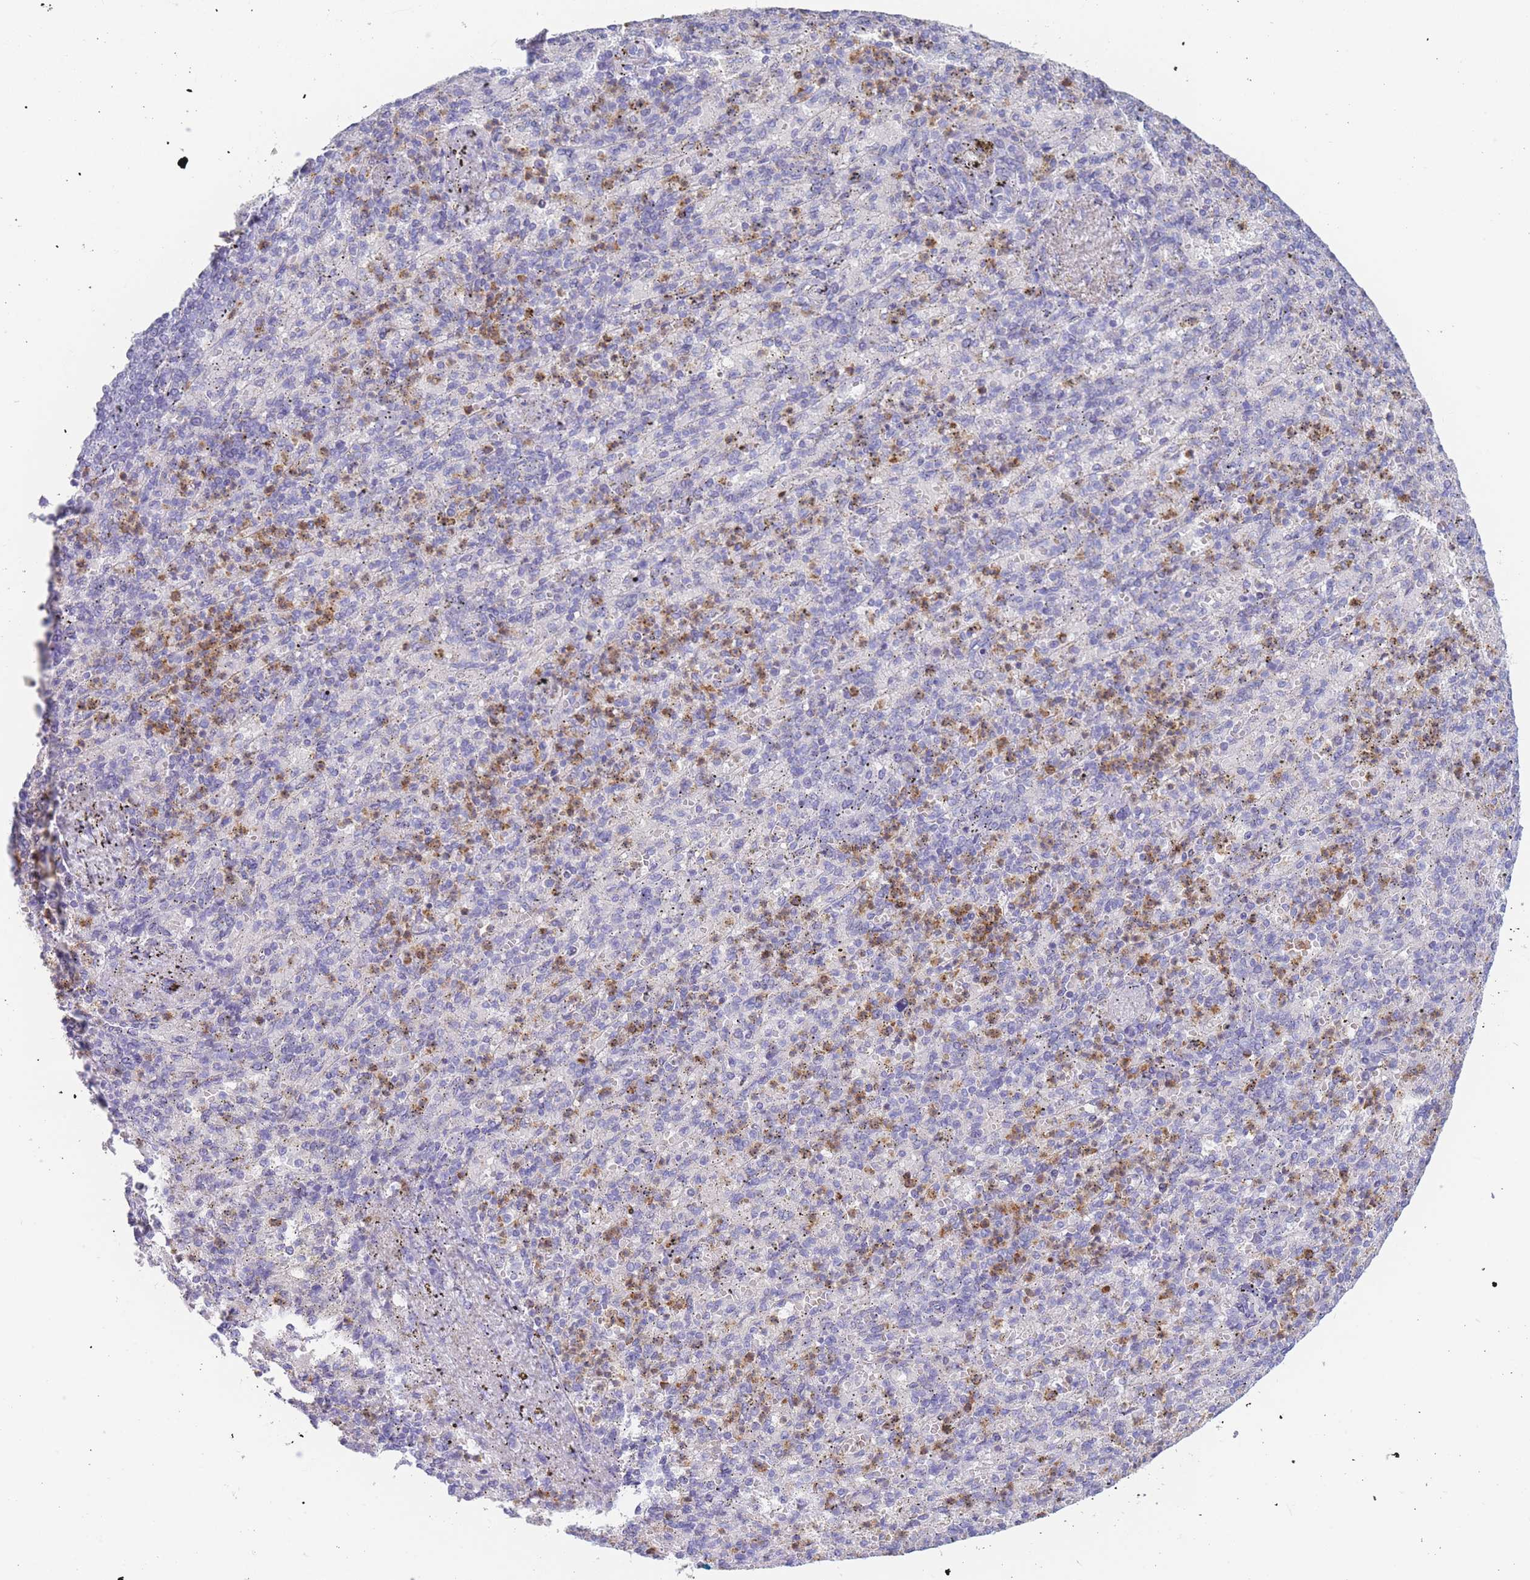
{"staining": {"intensity": "moderate", "quantity": "25%-75%", "location": "cytoplasmic/membranous"}, "tissue": "spleen", "cell_type": "Cells in red pulp", "image_type": "normal", "snomed": [{"axis": "morphology", "description": "Normal tissue, NOS"}, {"axis": "topography", "description": "Spleen"}], "caption": "Cells in red pulp exhibit medium levels of moderate cytoplasmic/membranous staining in approximately 25%-75% of cells in unremarkable spleen.", "gene": "ZNF627", "patient": {"sex": "female", "age": 74}}